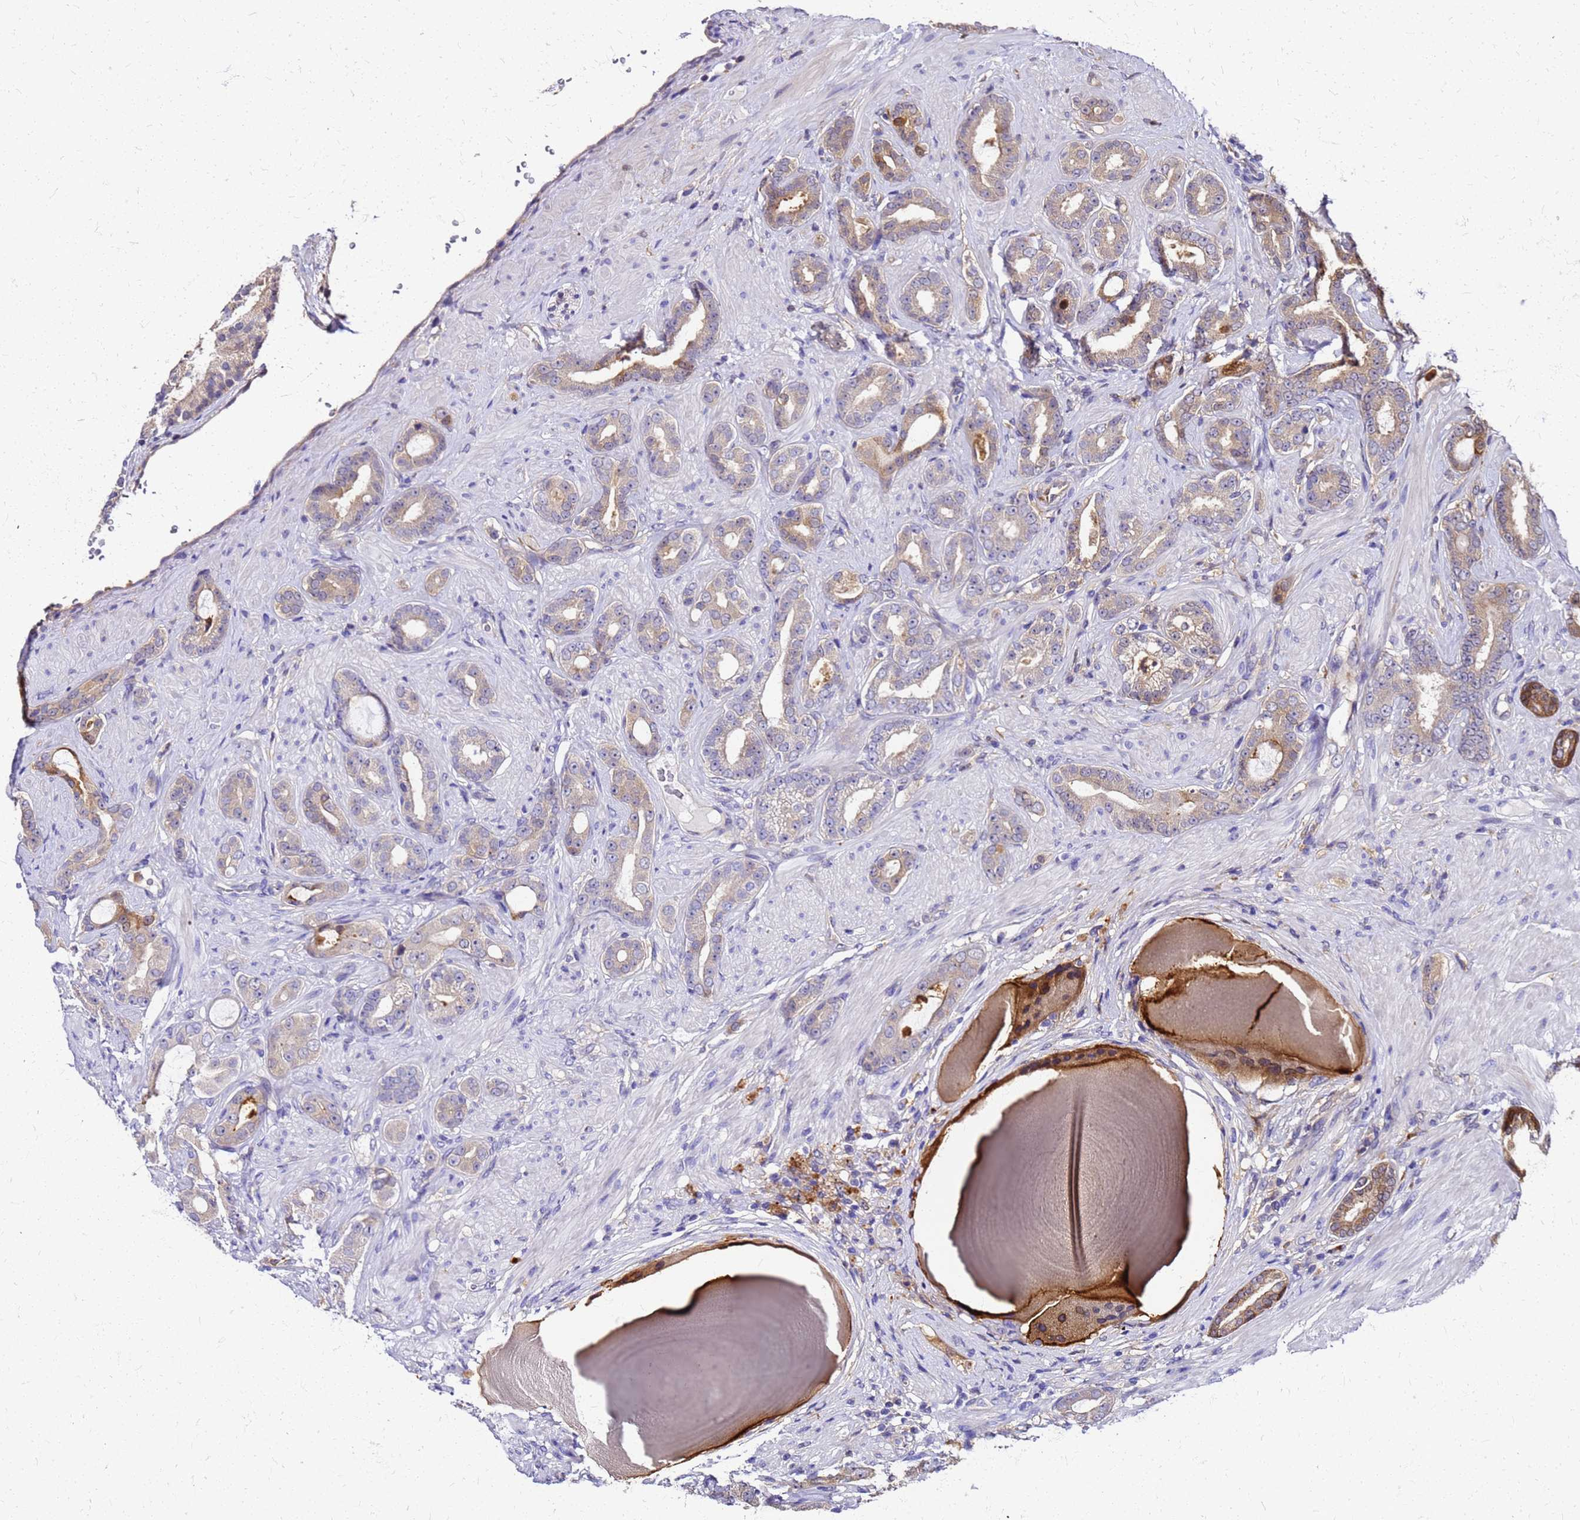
{"staining": {"intensity": "weak", "quantity": "25%-75%", "location": "cytoplasmic/membranous"}, "tissue": "prostate cancer", "cell_type": "Tumor cells", "image_type": "cancer", "snomed": [{"axis": "morphology", "description": "Adenocarcinoma, Low grade"}, {"axis": "topography", "description": "Prostate"}], "caption": "Human prostate low-grade adenocarcinoma stained for a protein (brown) displays weak cytoplasmic/membranous positive positivity in approximately 25%-75% of tumor cells.", "gene": "S100A11", "patient": {"sex": "male", "age": 57}}